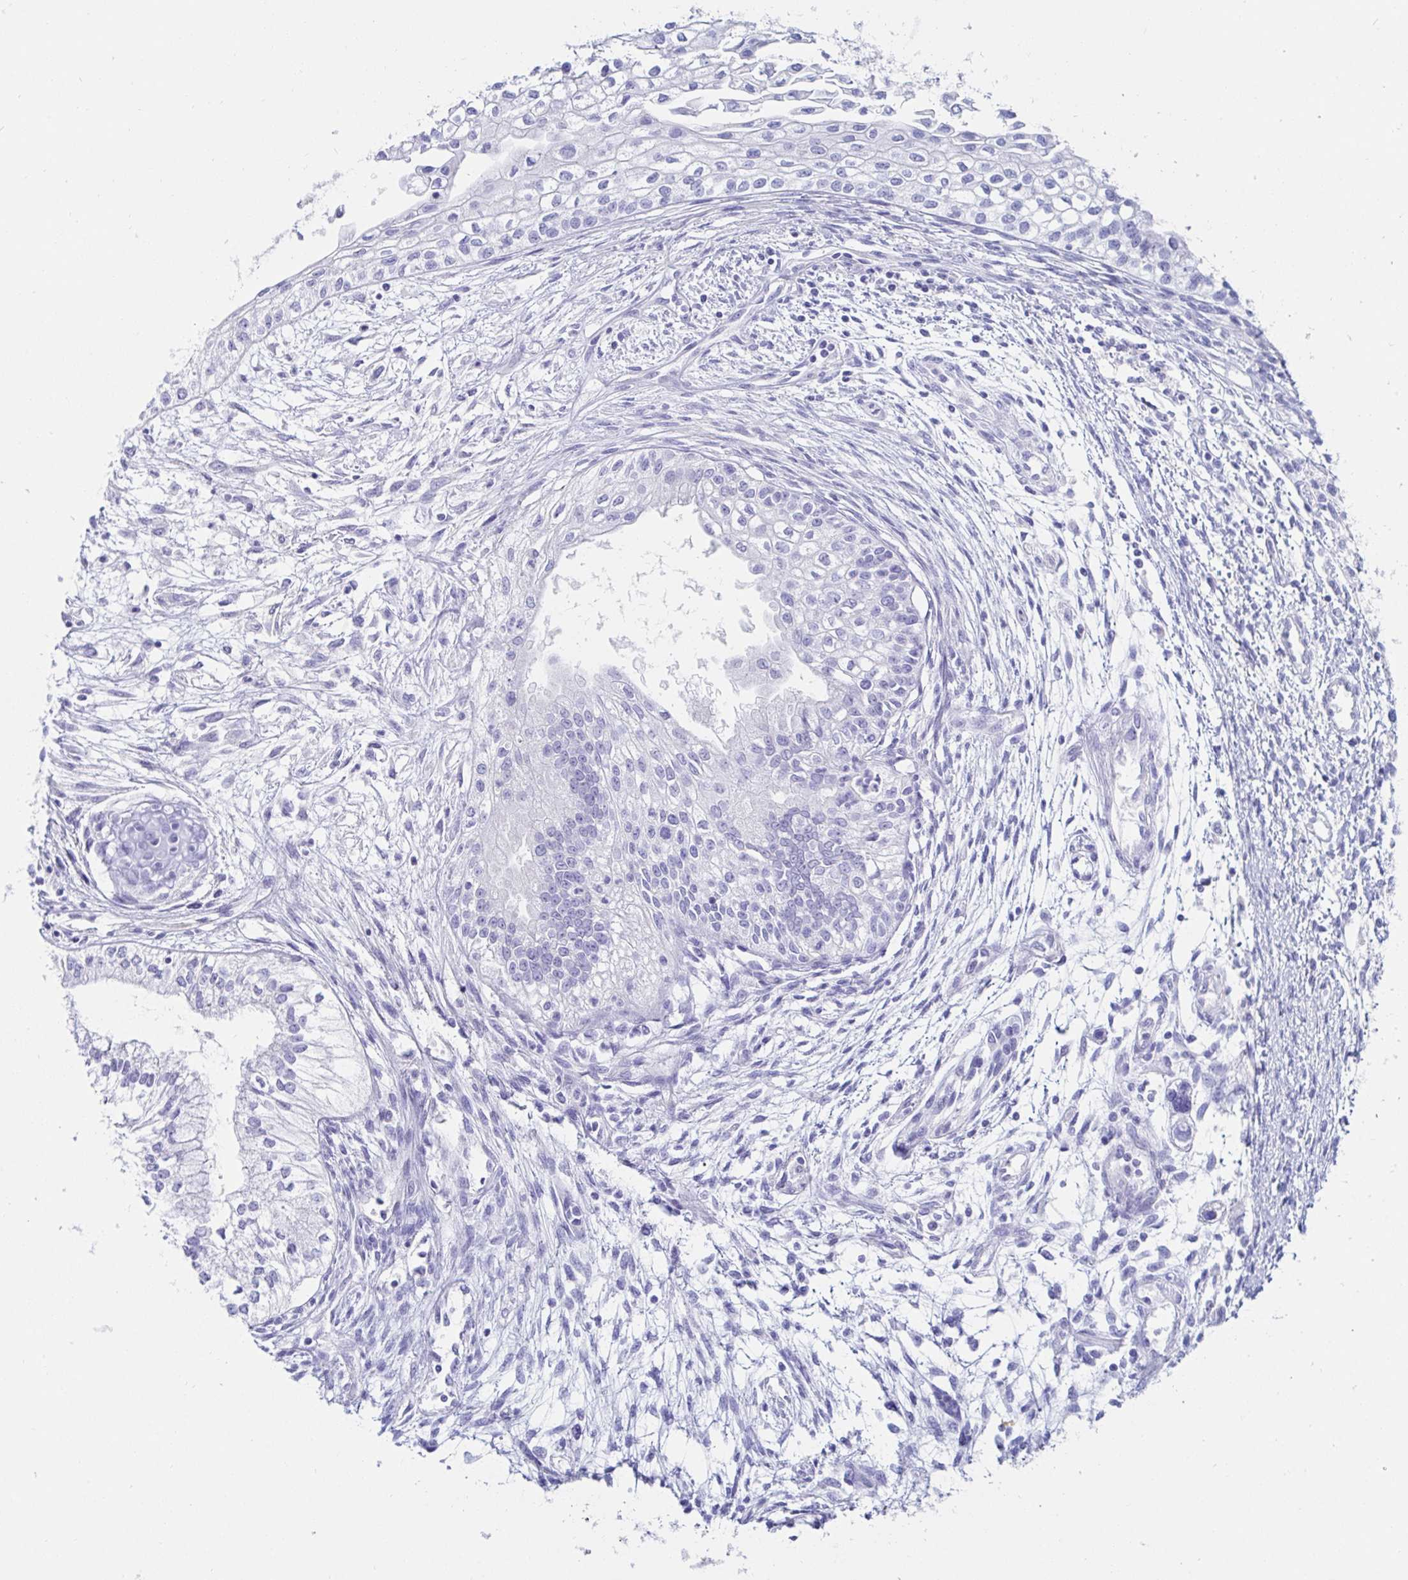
{"staining": {"intensity": "negative", "quantity": "none", "location": "none"}, "tissue": "testis cancer", "cell_type": "Tumor cells", "image_type": "cancer", "snomed": [{"axis": "morphology", "description": "Carcinoma, Embryonal, NOS"}, {"axis": "topography", "description": "Testis"}], "caption": "An immunohistochemistry (IHC) image of embryonal carcinoma (testis) is shown. There is no staining in tumor cells of embryonal carcinoma (testis). The staining was performed using DAB to visualize the protein expression in brown, while the nuclei were stained in blue with hematoxylin (Magnification: 20x).", "gene": "C4orf17", "patient": {"sex": "male", "age": 37}}